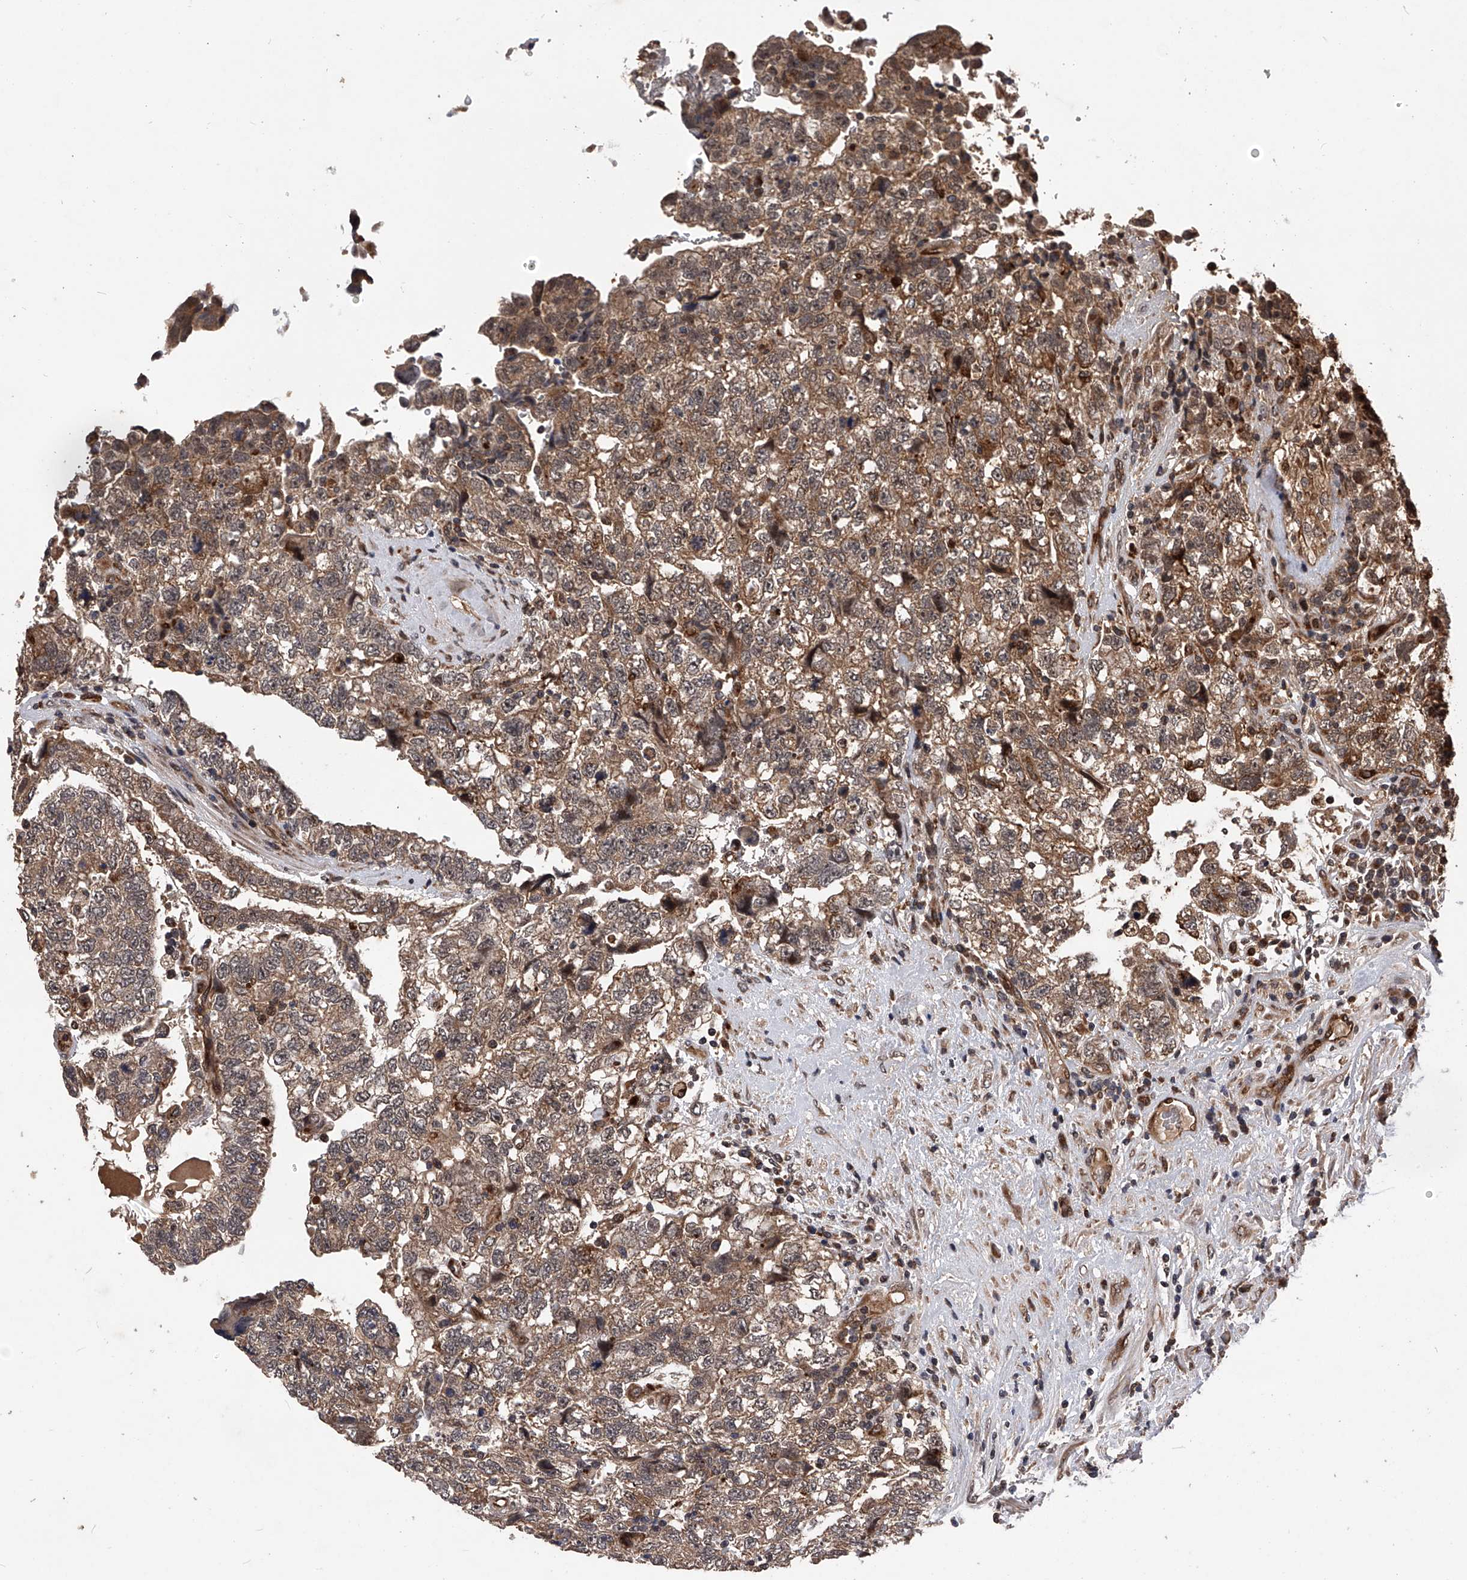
{"staining": {"intensity": "moderate", "quantity": ">75%", "location": "cytoplasmic/membranous"}, "tissue": "testis cancer", "cell_type": "Tumor cells", "image_type": "cancer", "snomed": [{"axis": "morphology", "description": "Carcinoma, Embryonal, NOS"}, {"axis": "topography", "description": "Testis"}], "caption": "There is medium levels of moderate cytoplasmic/membranous expression in tumor cells of testis cancer (embryonal carcinoma), as demonstrated by immunohistochemical staining (brown color).", "gene": "MAP3K11", "patient": {"sex": "male", "age": 36}}